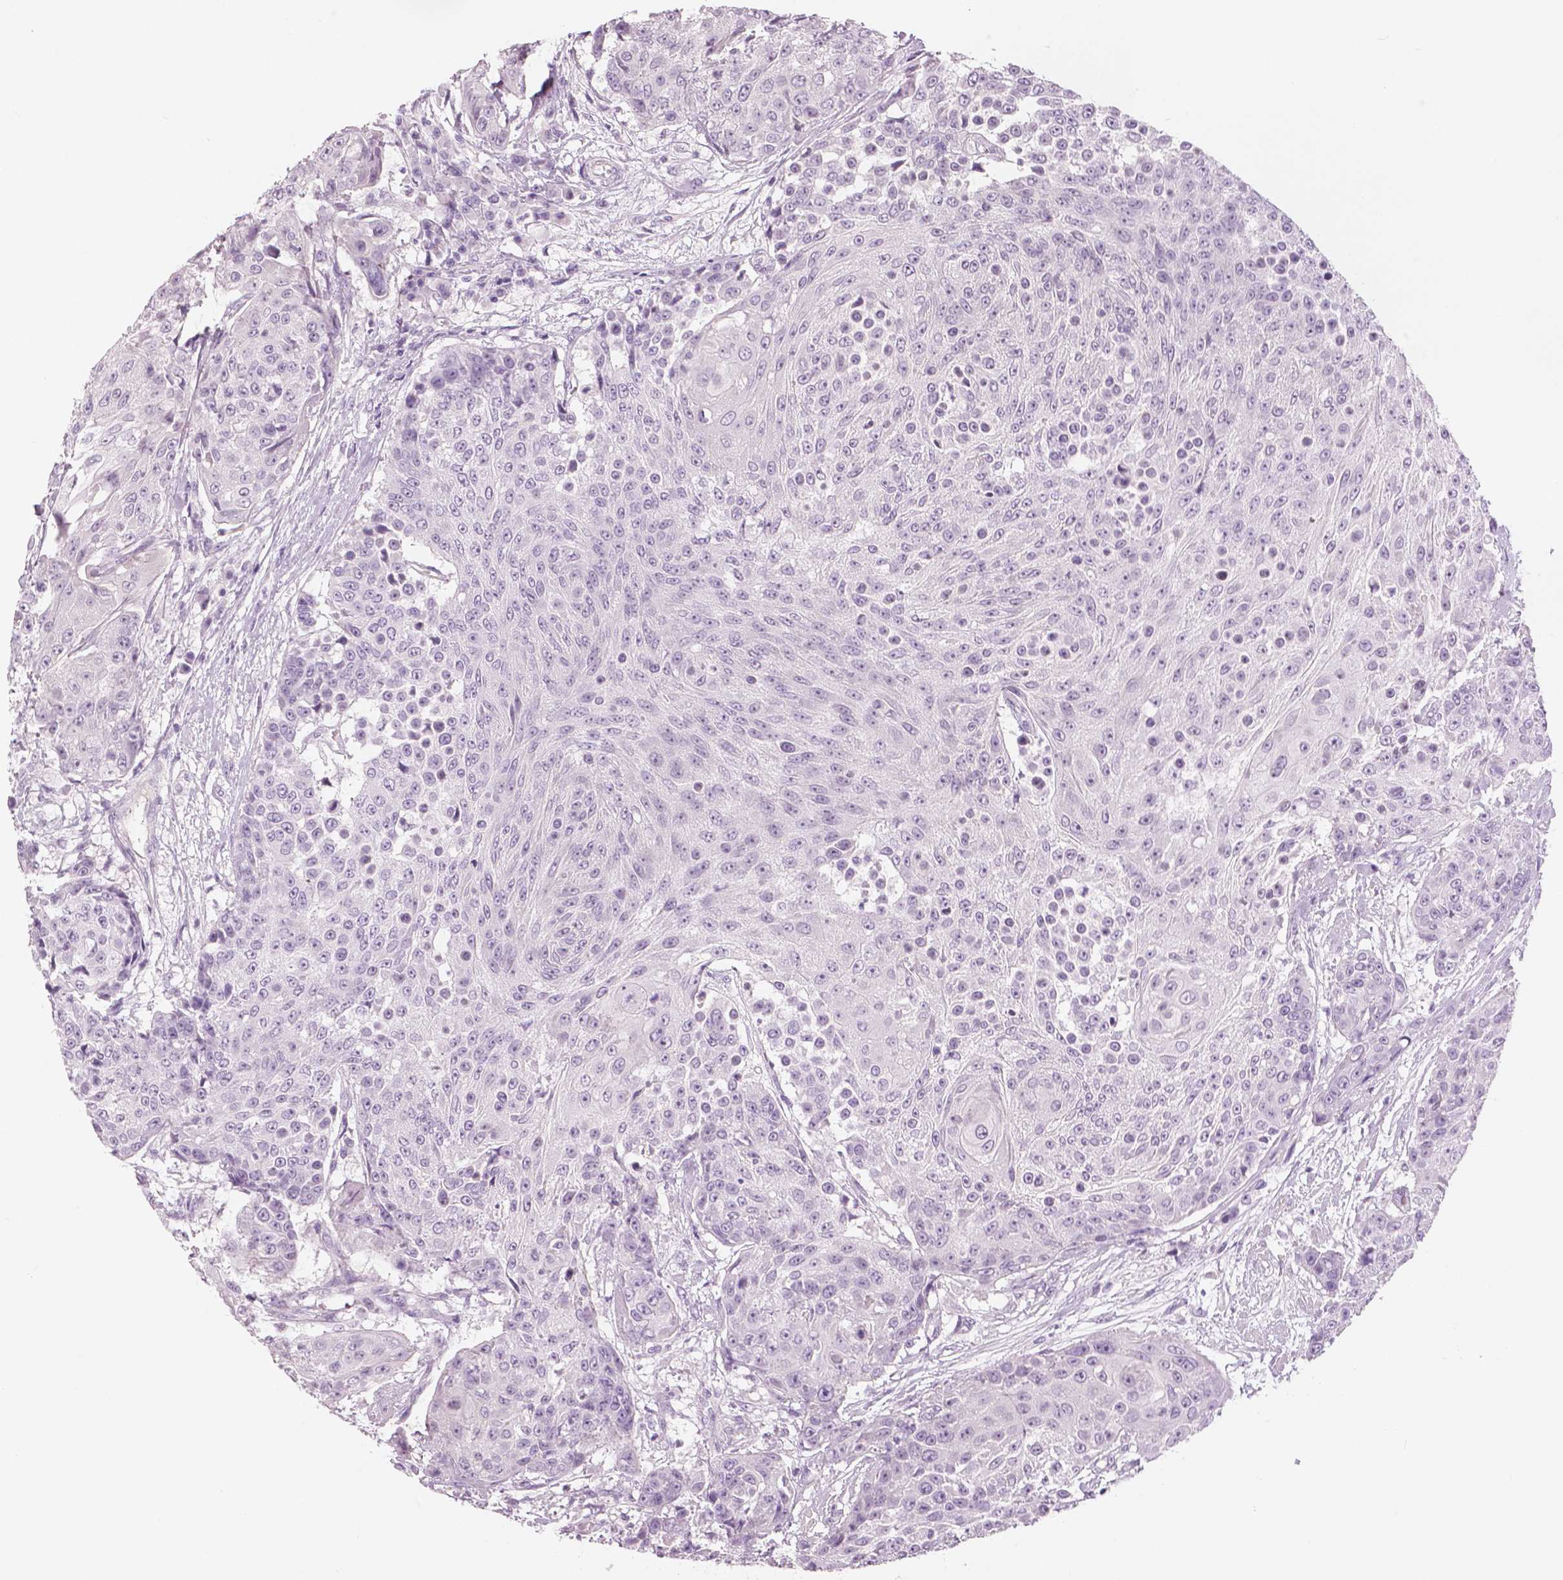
{"staining": {"intensity": "negative", "quantity": "none", "location": "none"}, "tissue": "urothelial cancer", "cell_type": "Tumor cells", "image_type": "cancer", "snomed": [{"axis": "morphology", "description": "Urothelial carcinoma, High grade"}, {"axis": "topography", "description": "Urinary bladder"}], "caption": "This image is of high-grade urothelial carcinoma stained with immunohistochemistry to label a protein in brown with the nuclei are counter-stained blue. There is no positivity in tumor cells. (Stains: DAB IHC with hematoxylin counter stain, Microscopy: brightfield microscopy at high magnification).", "gene": "SLC24A1", "patient": {"sex": "female", "age": 63}}